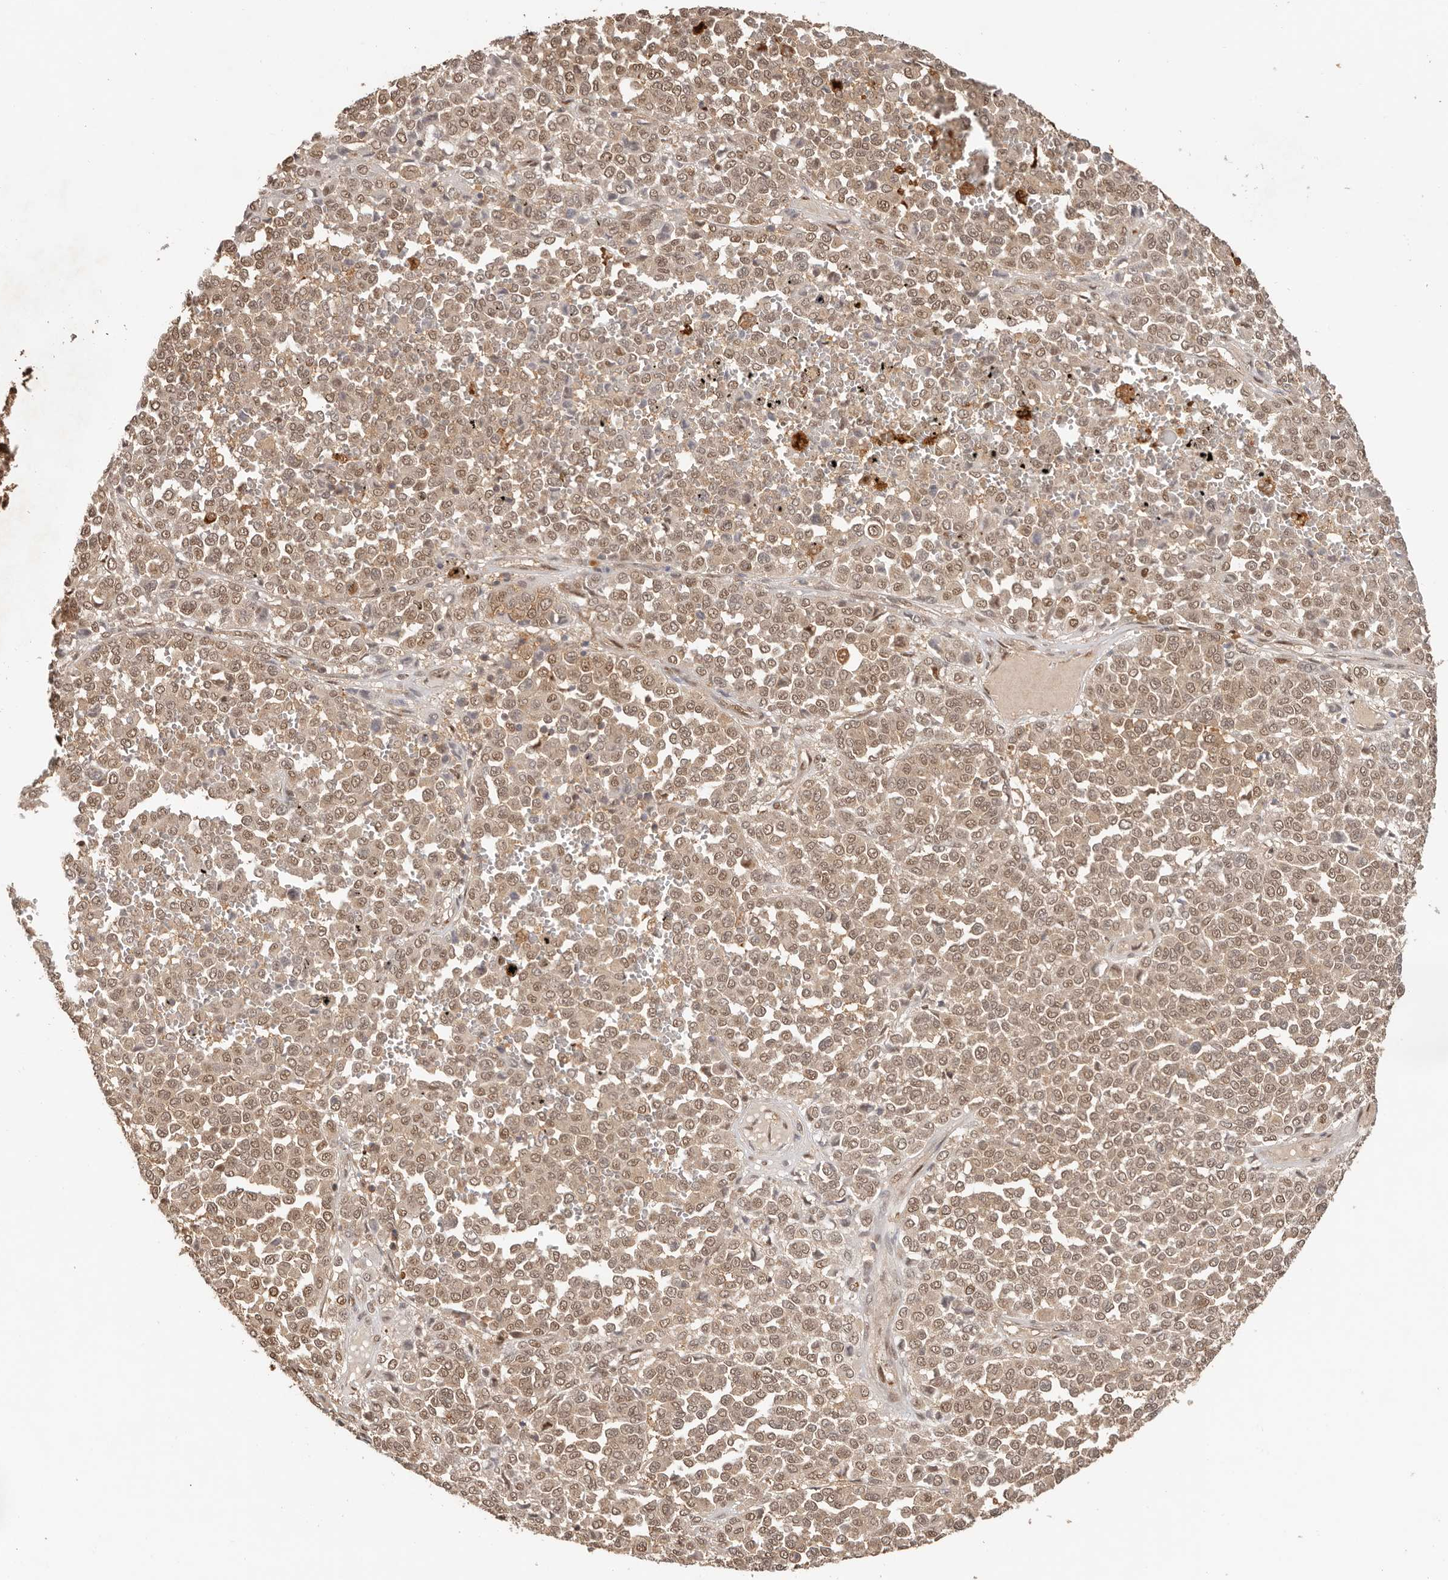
{"staining": {"intensity": "moderate", "quantity": ">75%", "location": "cytoplasmic/membranous,nuclear"}, "tissue": "melanoma", "cell_type": "Tumor cells", "image_type": "cancer", "snomed": [{"axis": "morphology", "description": "Malignant melanoma, Metastatic site"}, {"axis": "topography", "description": "Pancreas"}], "caption": "Immunohistochemical staining of malignant melanoma (metastatic site) shows medium levels of moderate cytoplasmic/membranous and nuclear protein staining in approximately >75% of tumor cells.", "gene": "PSMA5", "patient": {"sex": "female", "age": 30}}